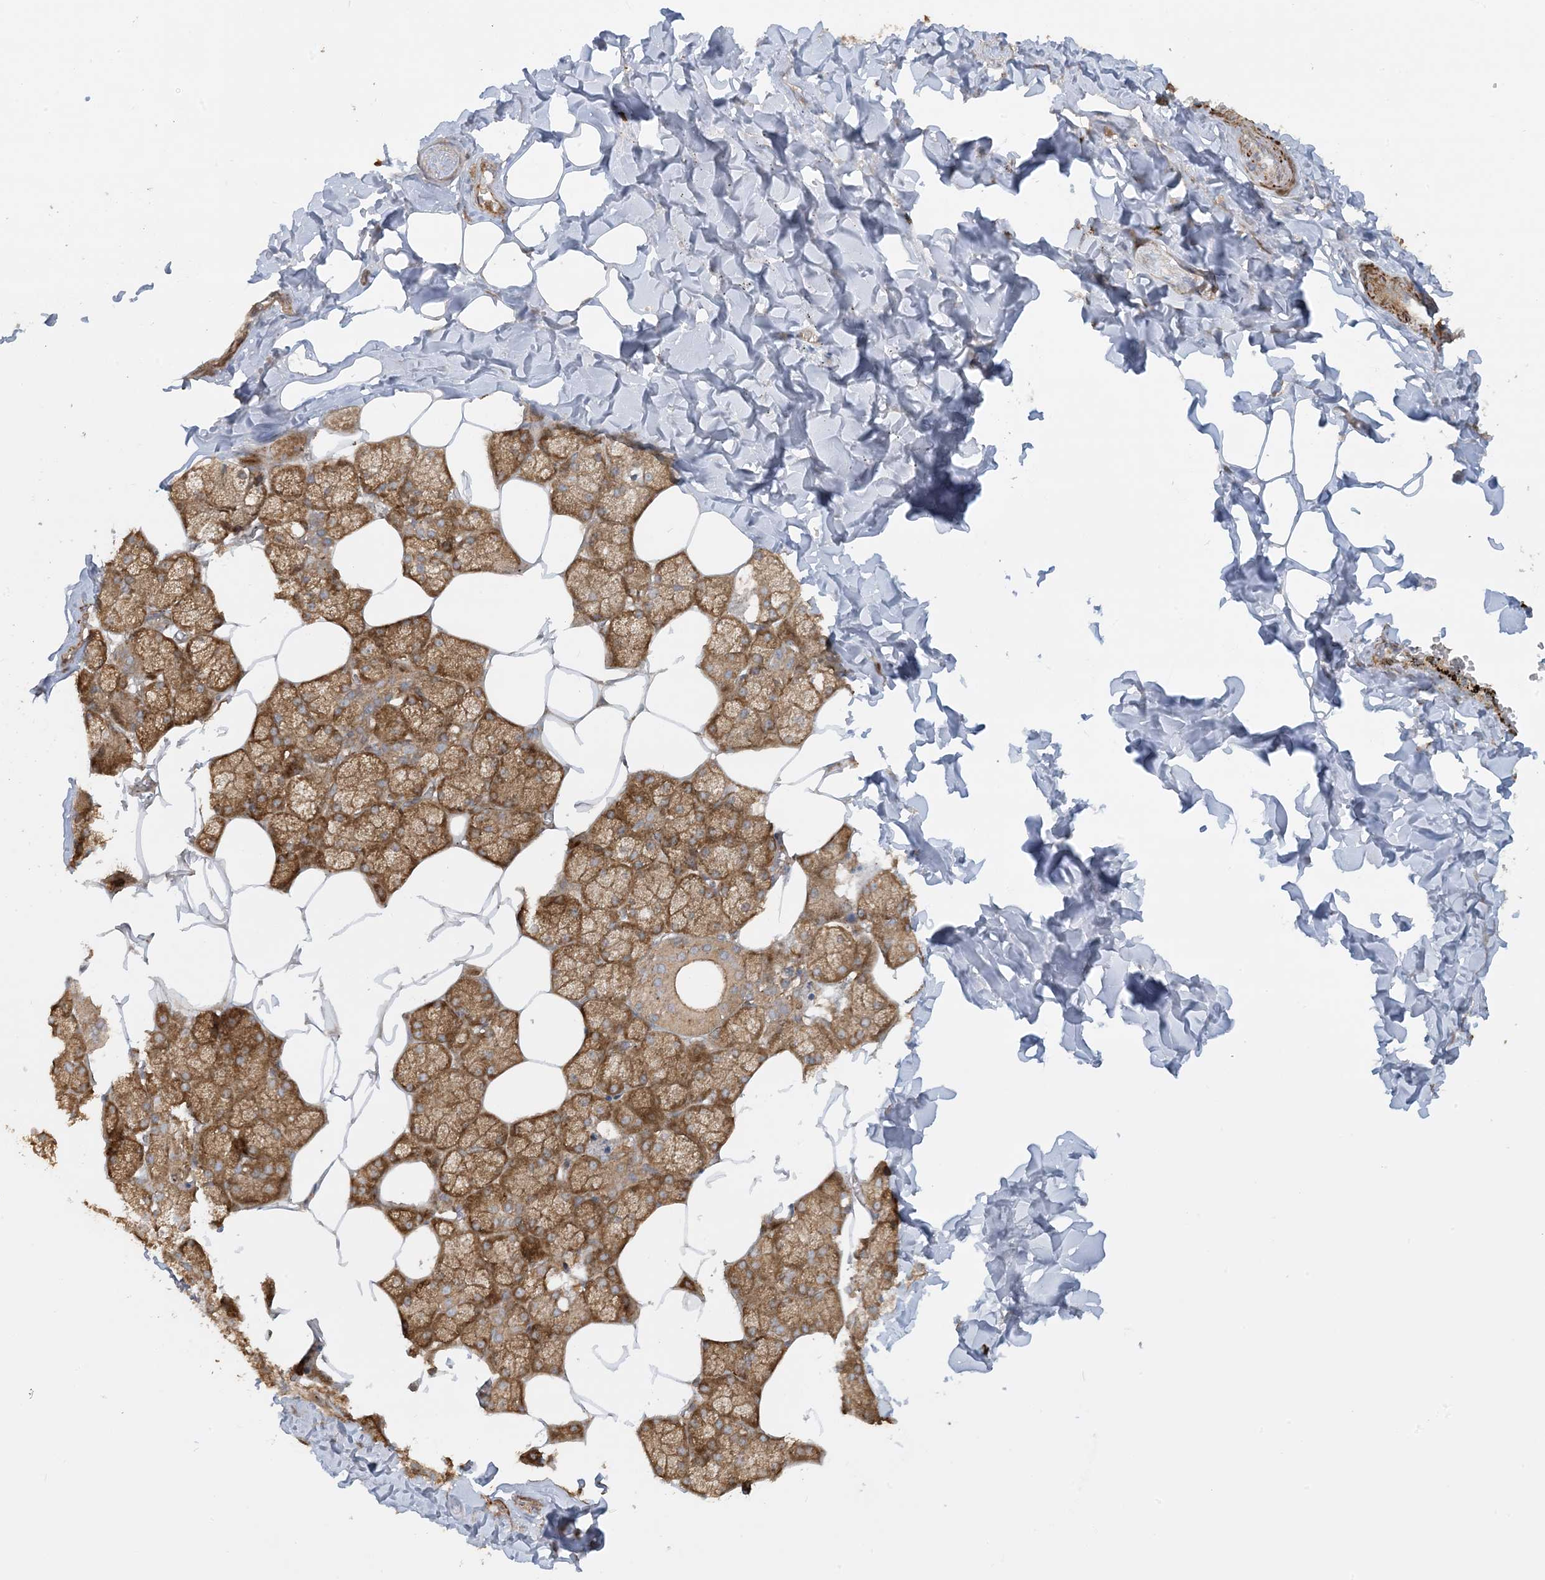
{"staining": {"intensity": "strong", "quantity": ">75%", "location": "cytoplasmic/membranous"}, "tissue": "salivary gland", "cell_type": "Glandular cells", "image_type": "normal", "snomed": [{"axis": "morphology", "description": "Normal tissue, NOS"}, {"axis": "topography", "description": "Salivary gland"}], "caption": "A high amount of strong cytoplasmic/membranous expression is appreciated in about >75% of glandular cells in unremarkable salivary gland.", "gene": "STAM2", "patient": {"sex": "male", "age": 62}}